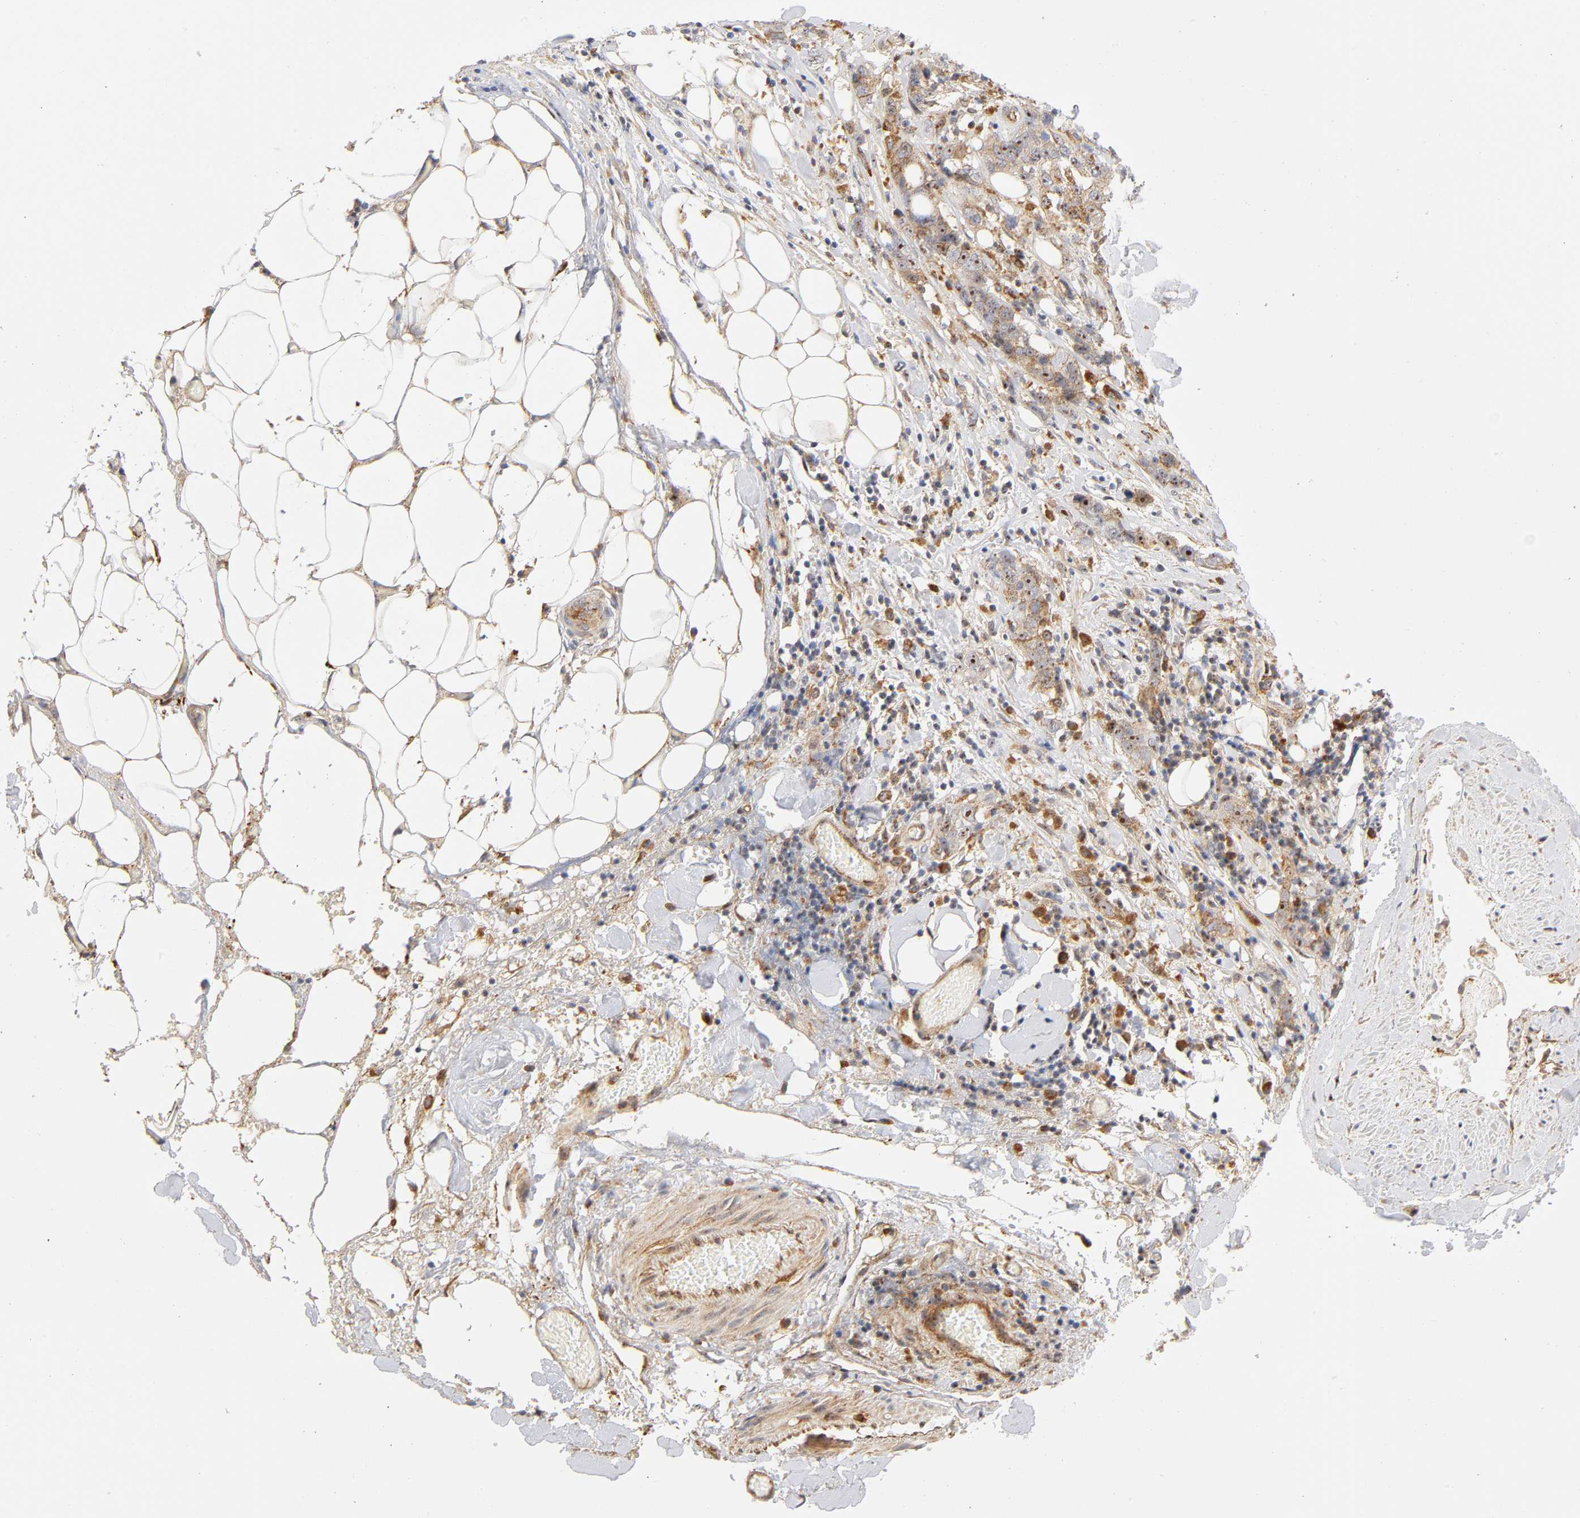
{"staining": {"intensity": "strong", "quantity": ">75%", "location": "cytoplasmic/membranous,nuclear"}, "tissue": "stomach cancer", "cell_type": "Tumor cells", "image_type": "cancer", "snomed": [{"axis": "morphology", "description": "Adenocarcinoma, NOS"}, {"axis": "topography", "description": "Stomach"}], "caption": "Approximately >75% of tumor cells in stomach cancer (adenocarcinoma) display strong cytoplasmic/membranous and nuclear protein positivity as visualized by brown immunohistochemical staining.", "gene": "PLD1", "patient": {"sex": "male", "age": 48}}